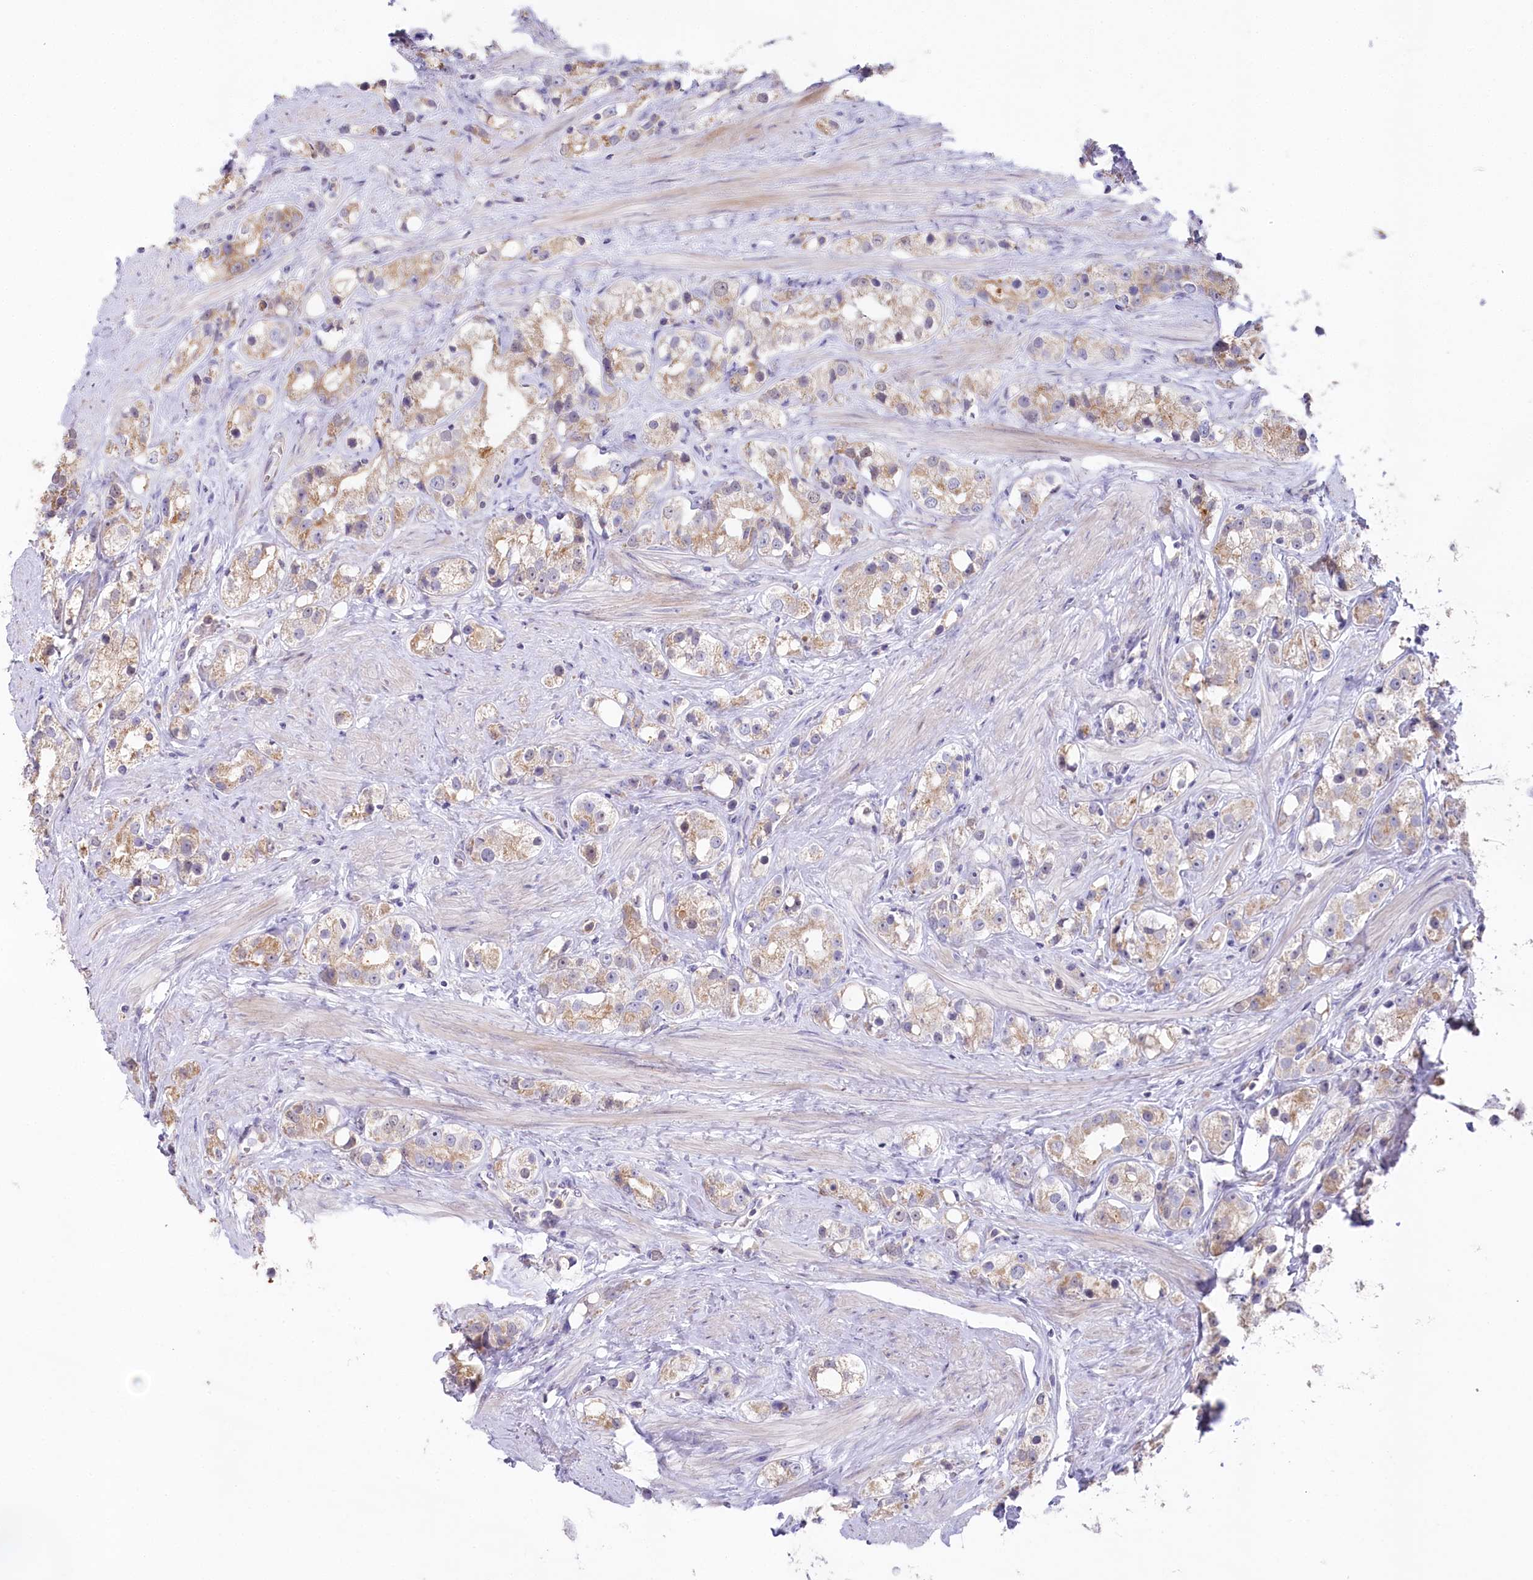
{"staining": {"intensity": "weak", "quantity": ">75%", "location": "cytoplasmic/membranous"}, "tissue": "prostate cancer", "cell_type": "Tumor cells", "image_type": "cancer", "snomed": [{"axis": "morphology", "description": "Adenocarcinoma, NOS"}, {"axis": "topography", "description": "Prostate"}], "caption": "Immunohistochemistry staining of prostate cancer, which displays low levels of weak cytoplasmic/membranous positivity in about >75% of tumor cells indicating weak cytoplasmic/membranous protein positivity. The staining was performed using DAB (brown) for protein detection and nuclei were counterstained in hematoxylin (blue).", "gene": "SLC6A11", "patient": {"sex": "male", "age": 79}}